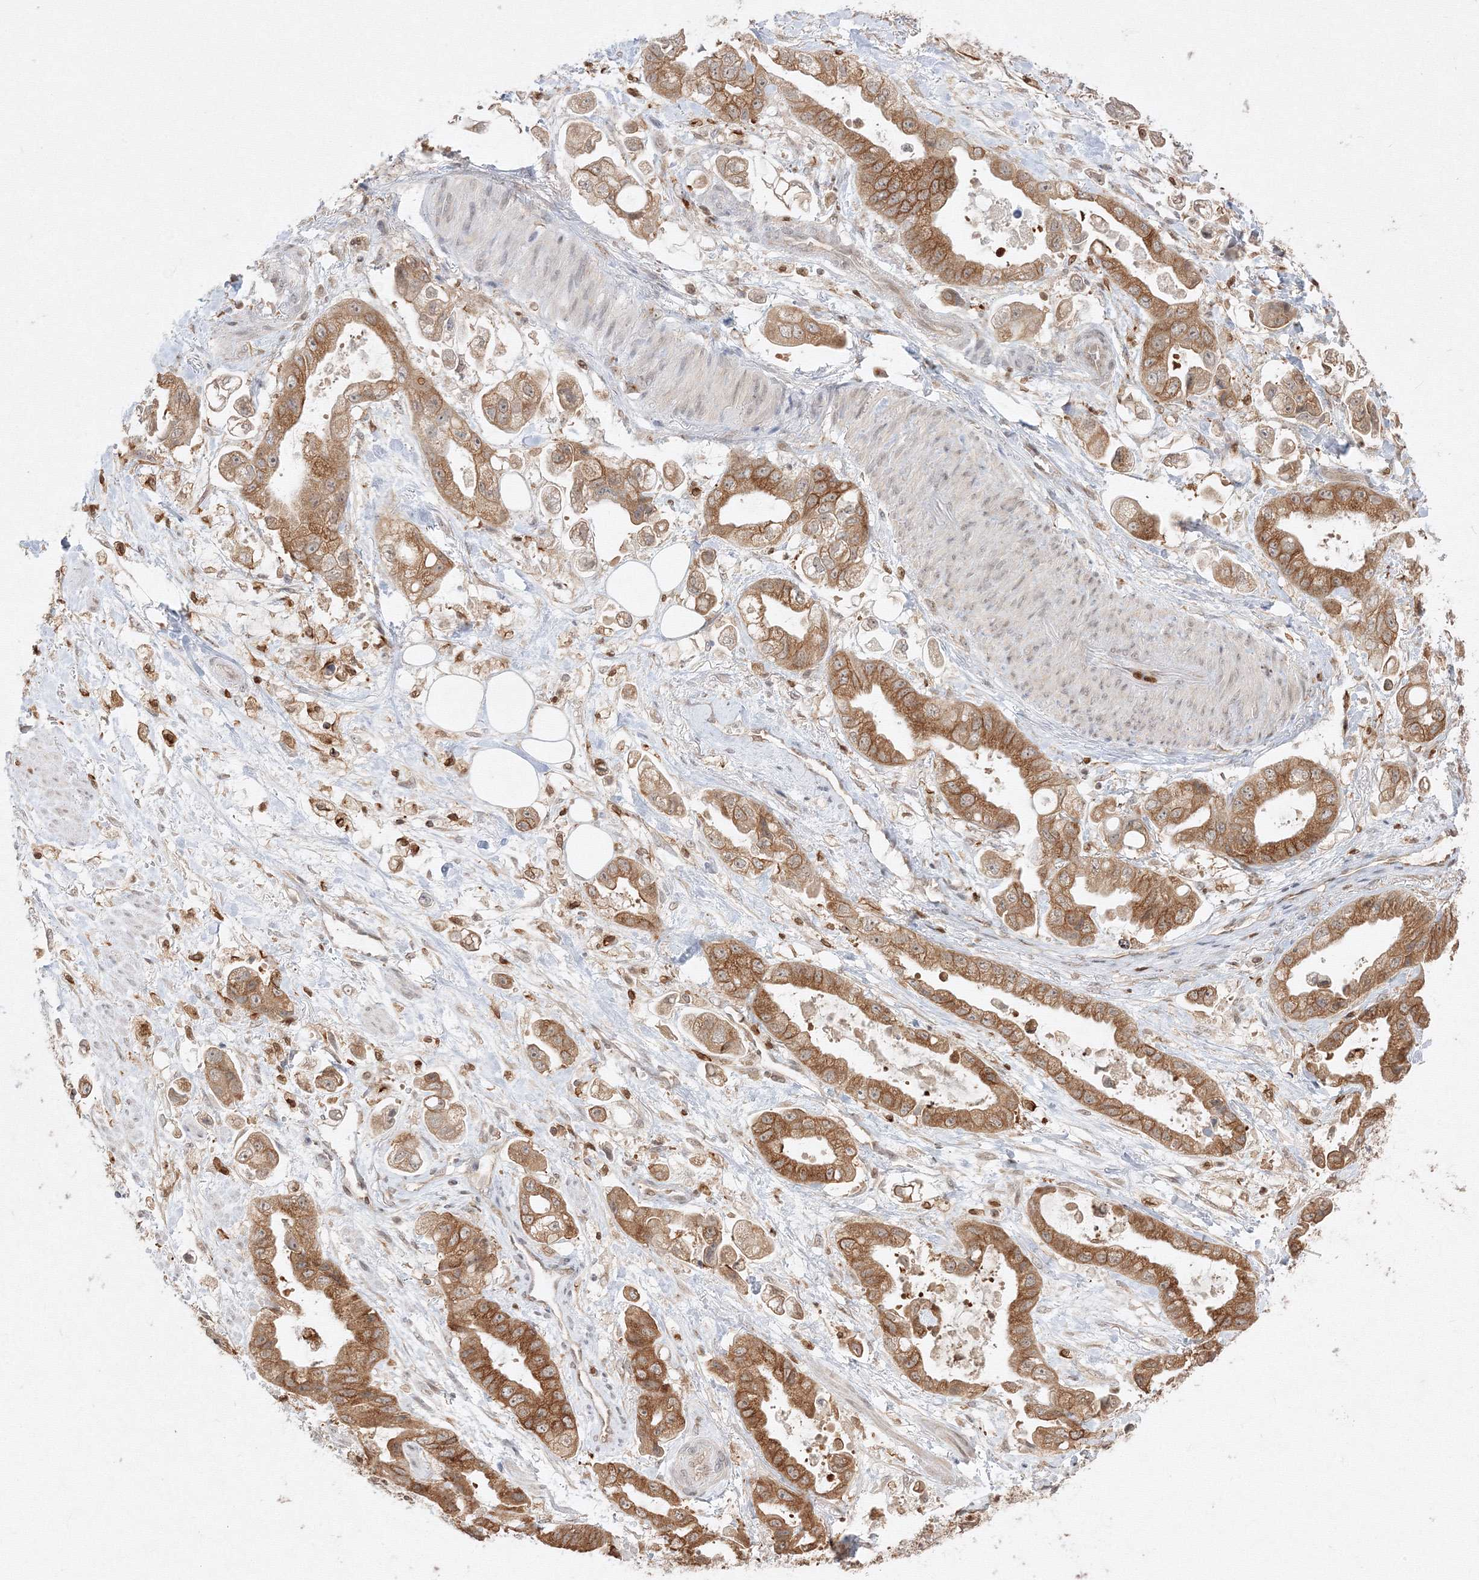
{"staining": {"intensity": "moderate", "quantity": ">75%", "location": "cytoplasmic/membranous"}, "tissue": "stomach cancer", "cell_type": "Tumor cells", "image_type": "cancer", "snomed": [{"axis": "morphology", "description": "Adenocarcinoma, NOS"}, {"axis": "topography", "description": "Stomach"}], "caption": "The immunohistochemical stain labels moderate cytoplasmic/membranous staining in tumor cells of stomach adenocarcinoma tissue.", "gene": "TMEM50B", "patient": {"sex": "male", "age": 62}}